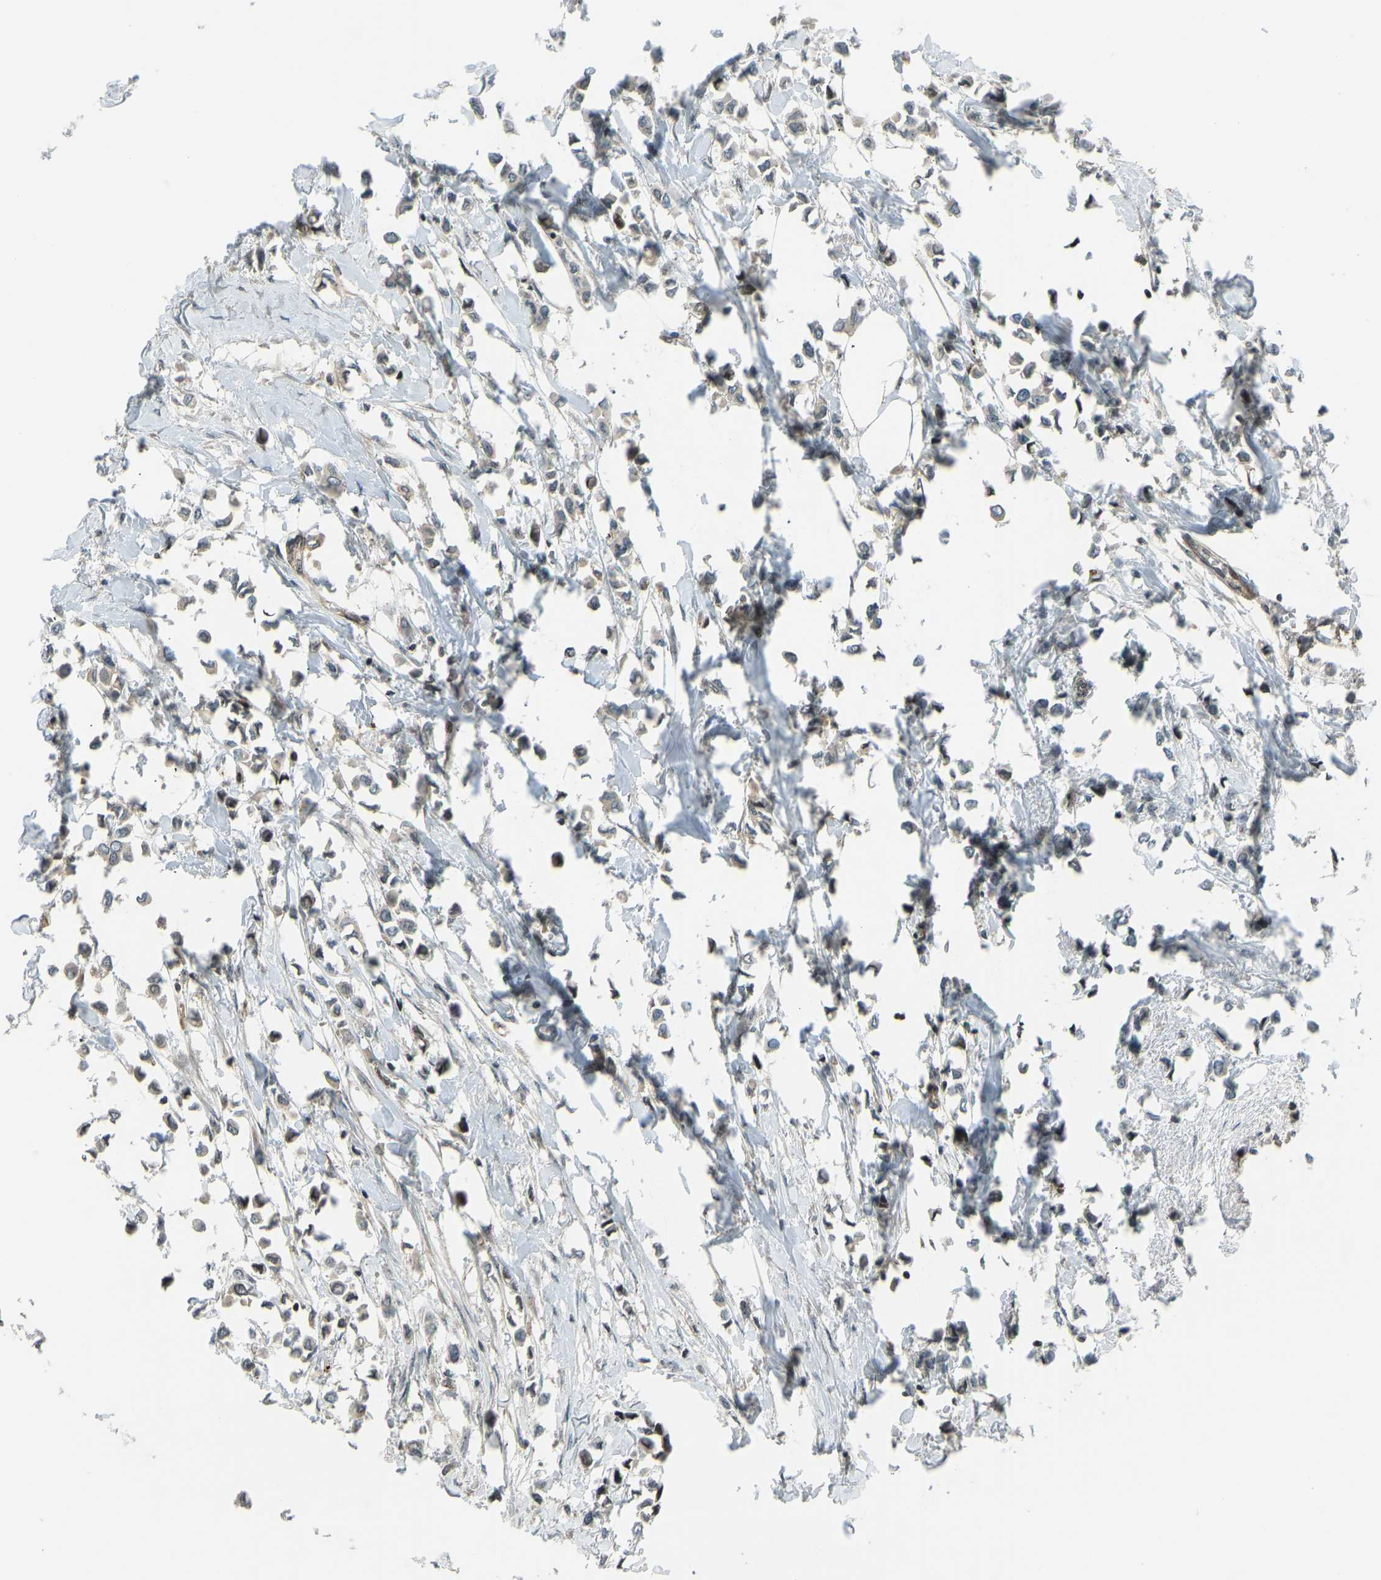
{"staining": {"intensity": "negative", "quantity": "none", "location": "none"}, "tissue": "breast cancer", "cell_type": "Tumor cells", "image_type": "cancer", "snomed": [{"axis": "morphology", "description": "Lobular carcinoma"}, {"axis": "topography", "description": "Breast"}], "caption": "There is no significant positivity in tumor cells of breast cancer. (Immunohistochemistry (ihc), brightfield microscopy, high magnification).", "gene": "SVOPL", "patient": {"sex": "female", "age": 51}}